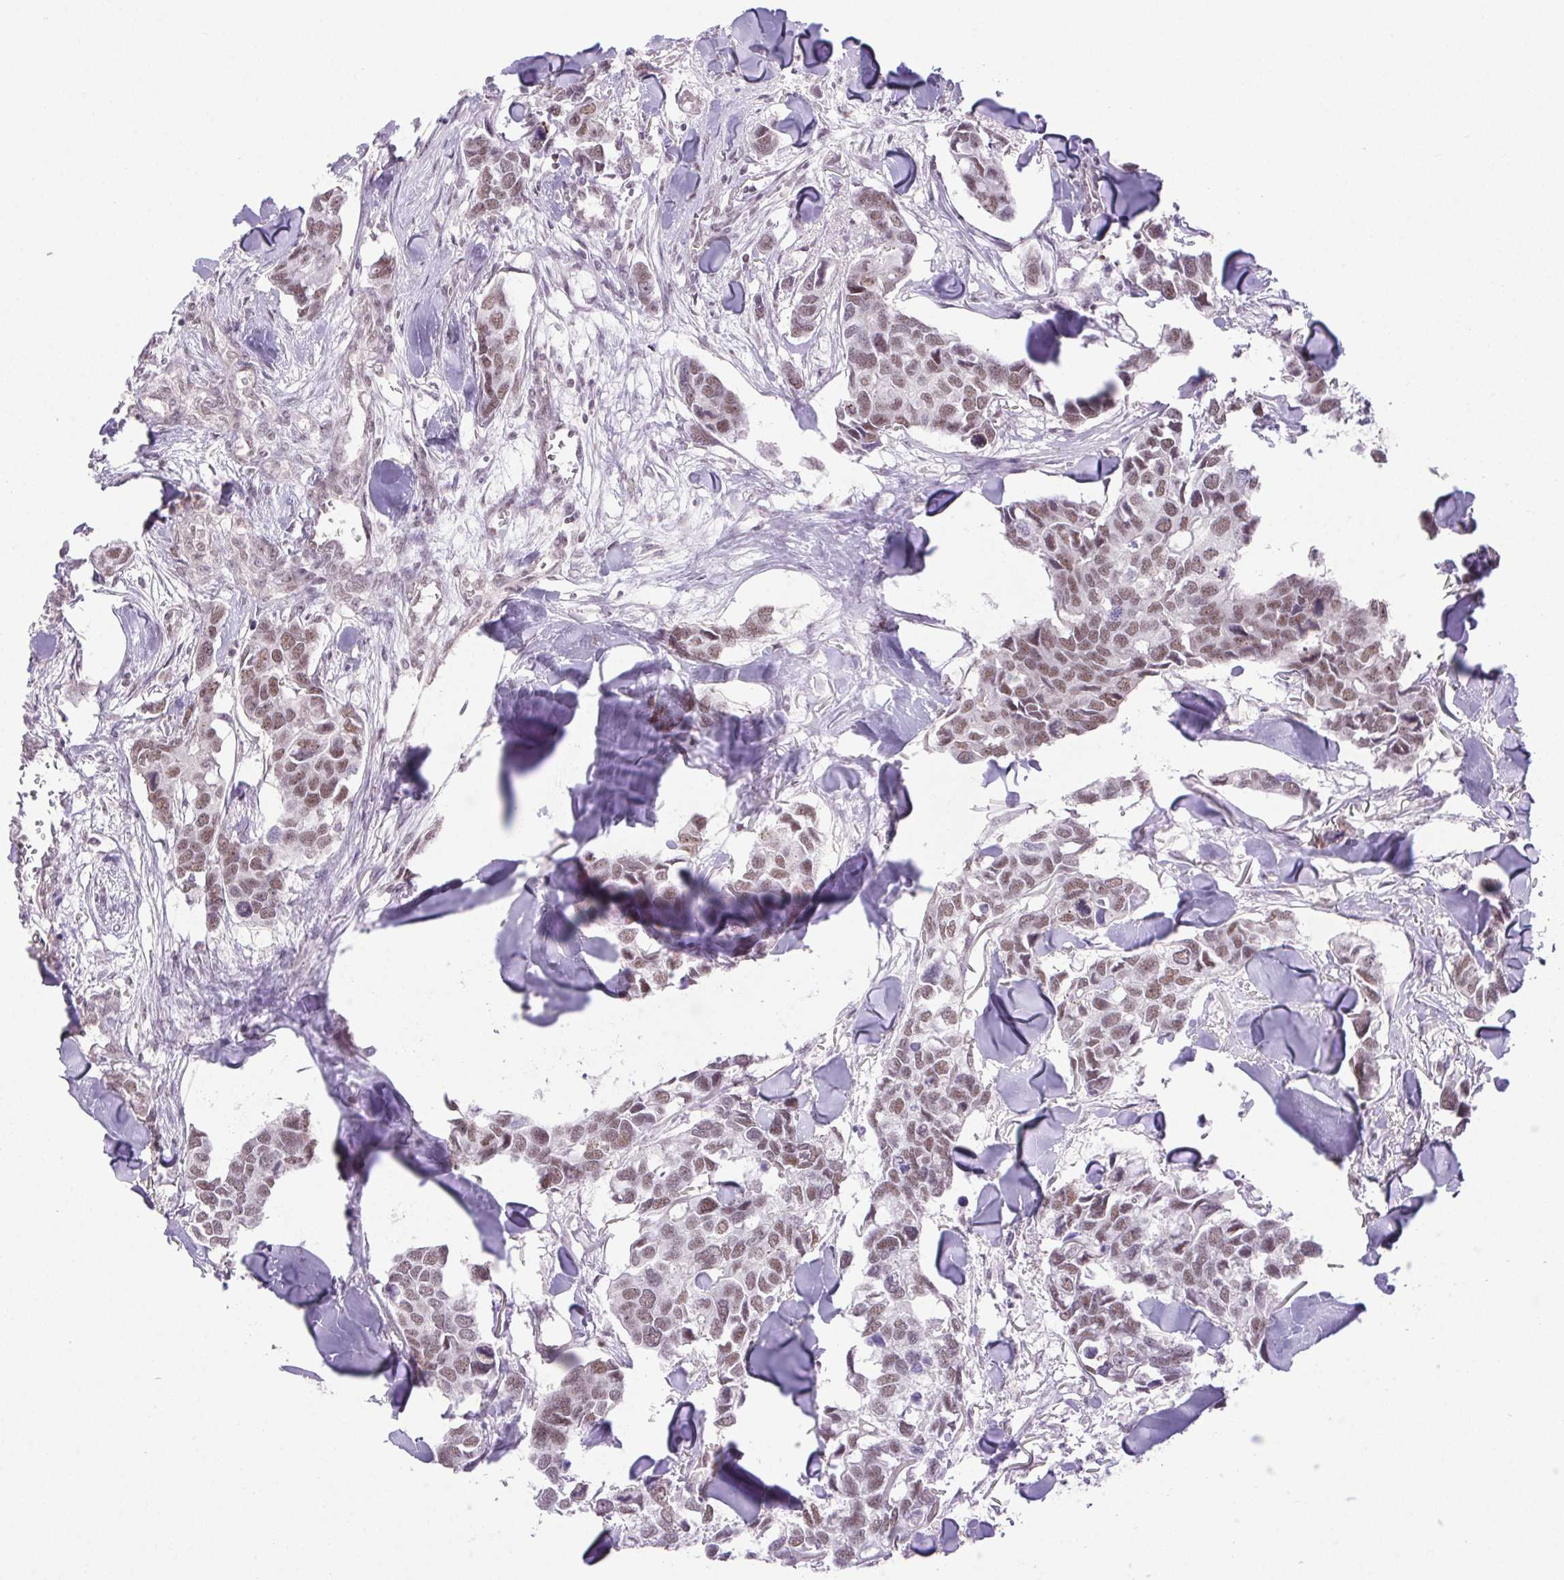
{"staining": {"intensity": "moderate", "quantity": ">75%", "location": "nuclear"}, "tissue": "breast cancer", "cell_type": "Tumor cells", "image_type": "cancer", "snomed": [{"axis": "morphology", "description": "Duct carcinoma"}, {"axis": "topography", "description": "Breast"}], "caption": "Immunohistochemistry (IHC) (DAB) staining of human infiltrating ductal carcinoma (breast) exhibits moderate nuclear protein staining in about >75% of tumor cells. (brown staining indicates protein expression, while blue staining denotes nuclei).", "gene": "DDX17", "patient": {"sex": "female", "age": 83}}